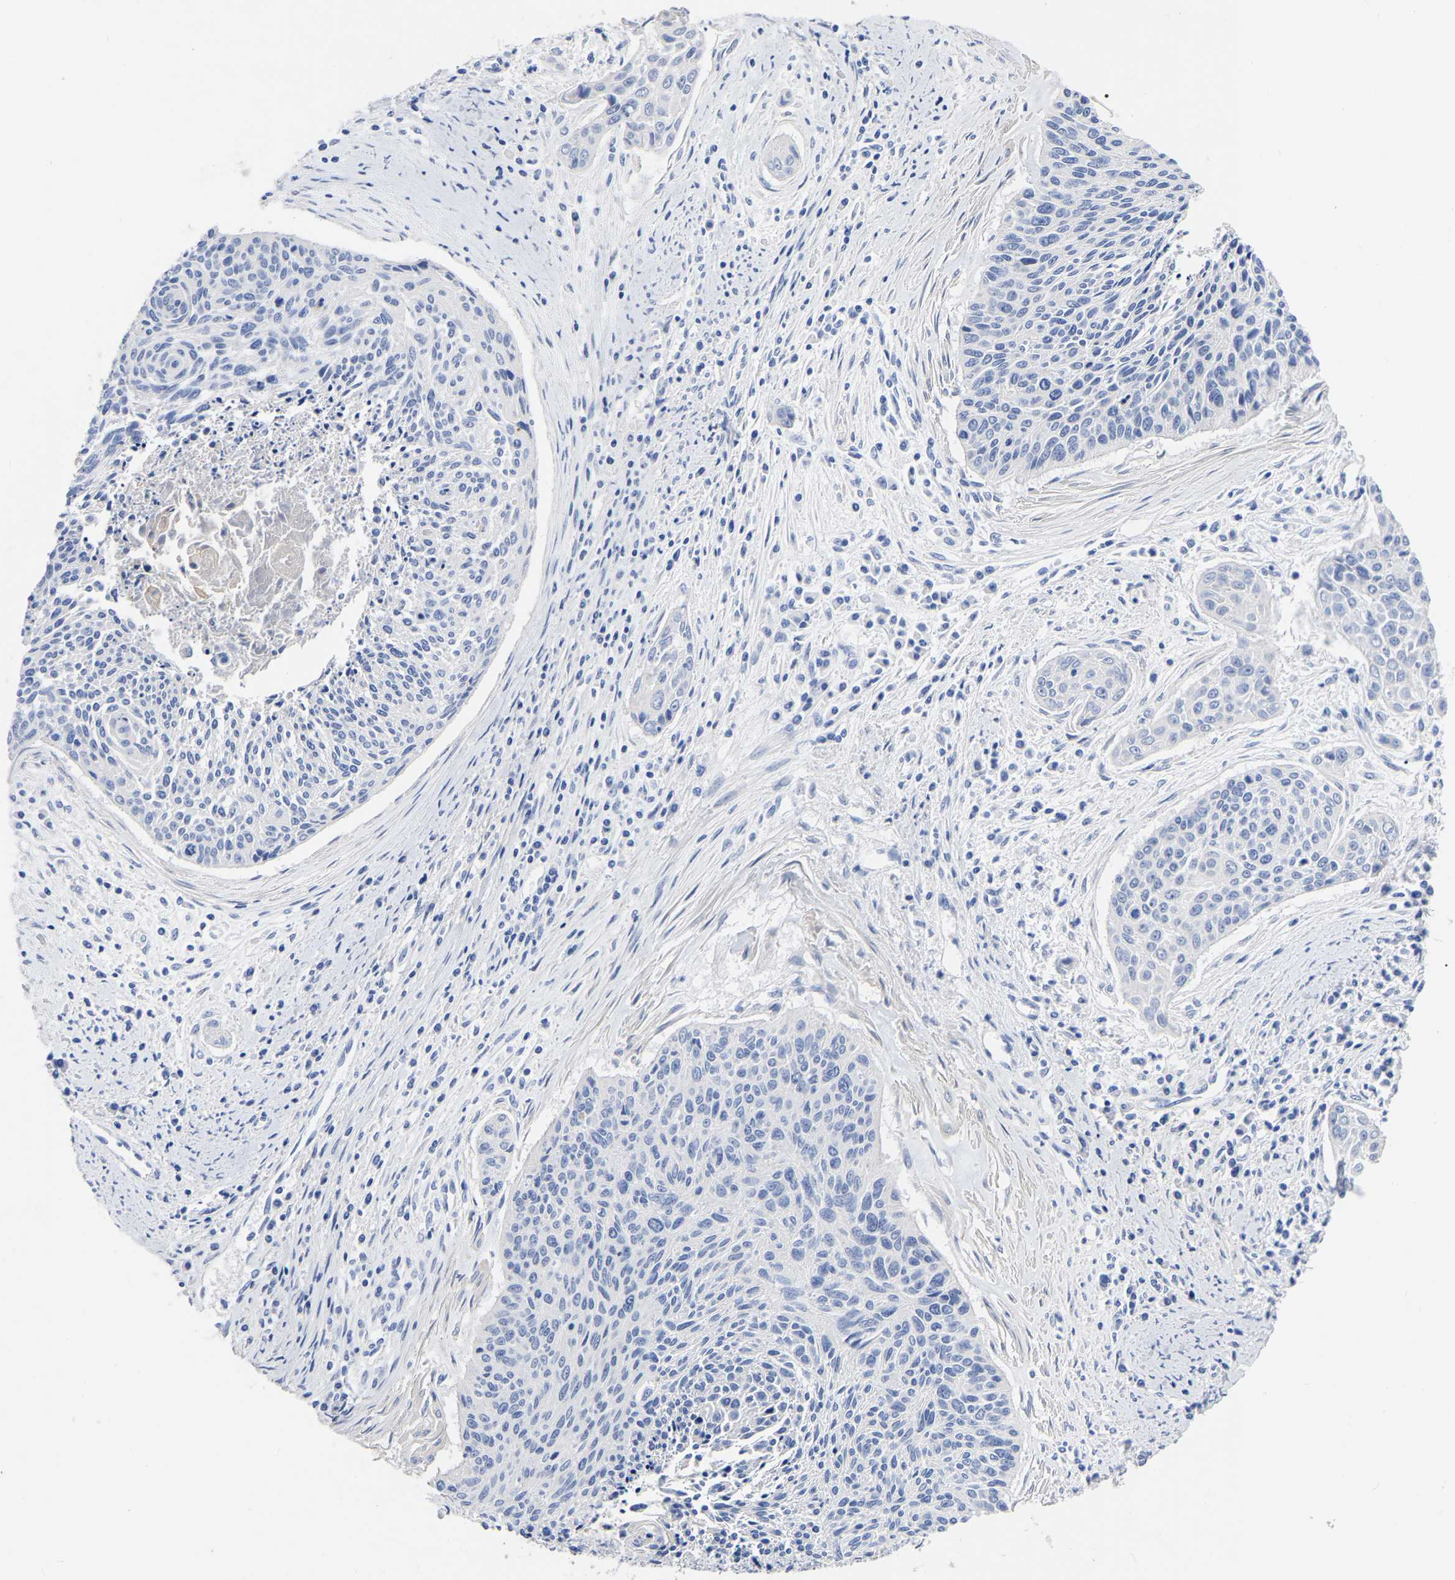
{"staining": {"intensity": "negative", "quantity": "none", "location": "none"}, "tissue": "cervical cancer", "cell_type": "Tumor cells", "image_type": "cancer", "snomed": [{"axis": "morphology", "description": "Squamous cell carcinoma, NOS"}, {"axis": "topography", "description": "Cervix"}], "caption": "Immunohistochemical staining of human cervical cancer reveals no significant staining in tumor cells.", "gene": "ANXA13", "patient": {"sex": "female", "age": 55}}